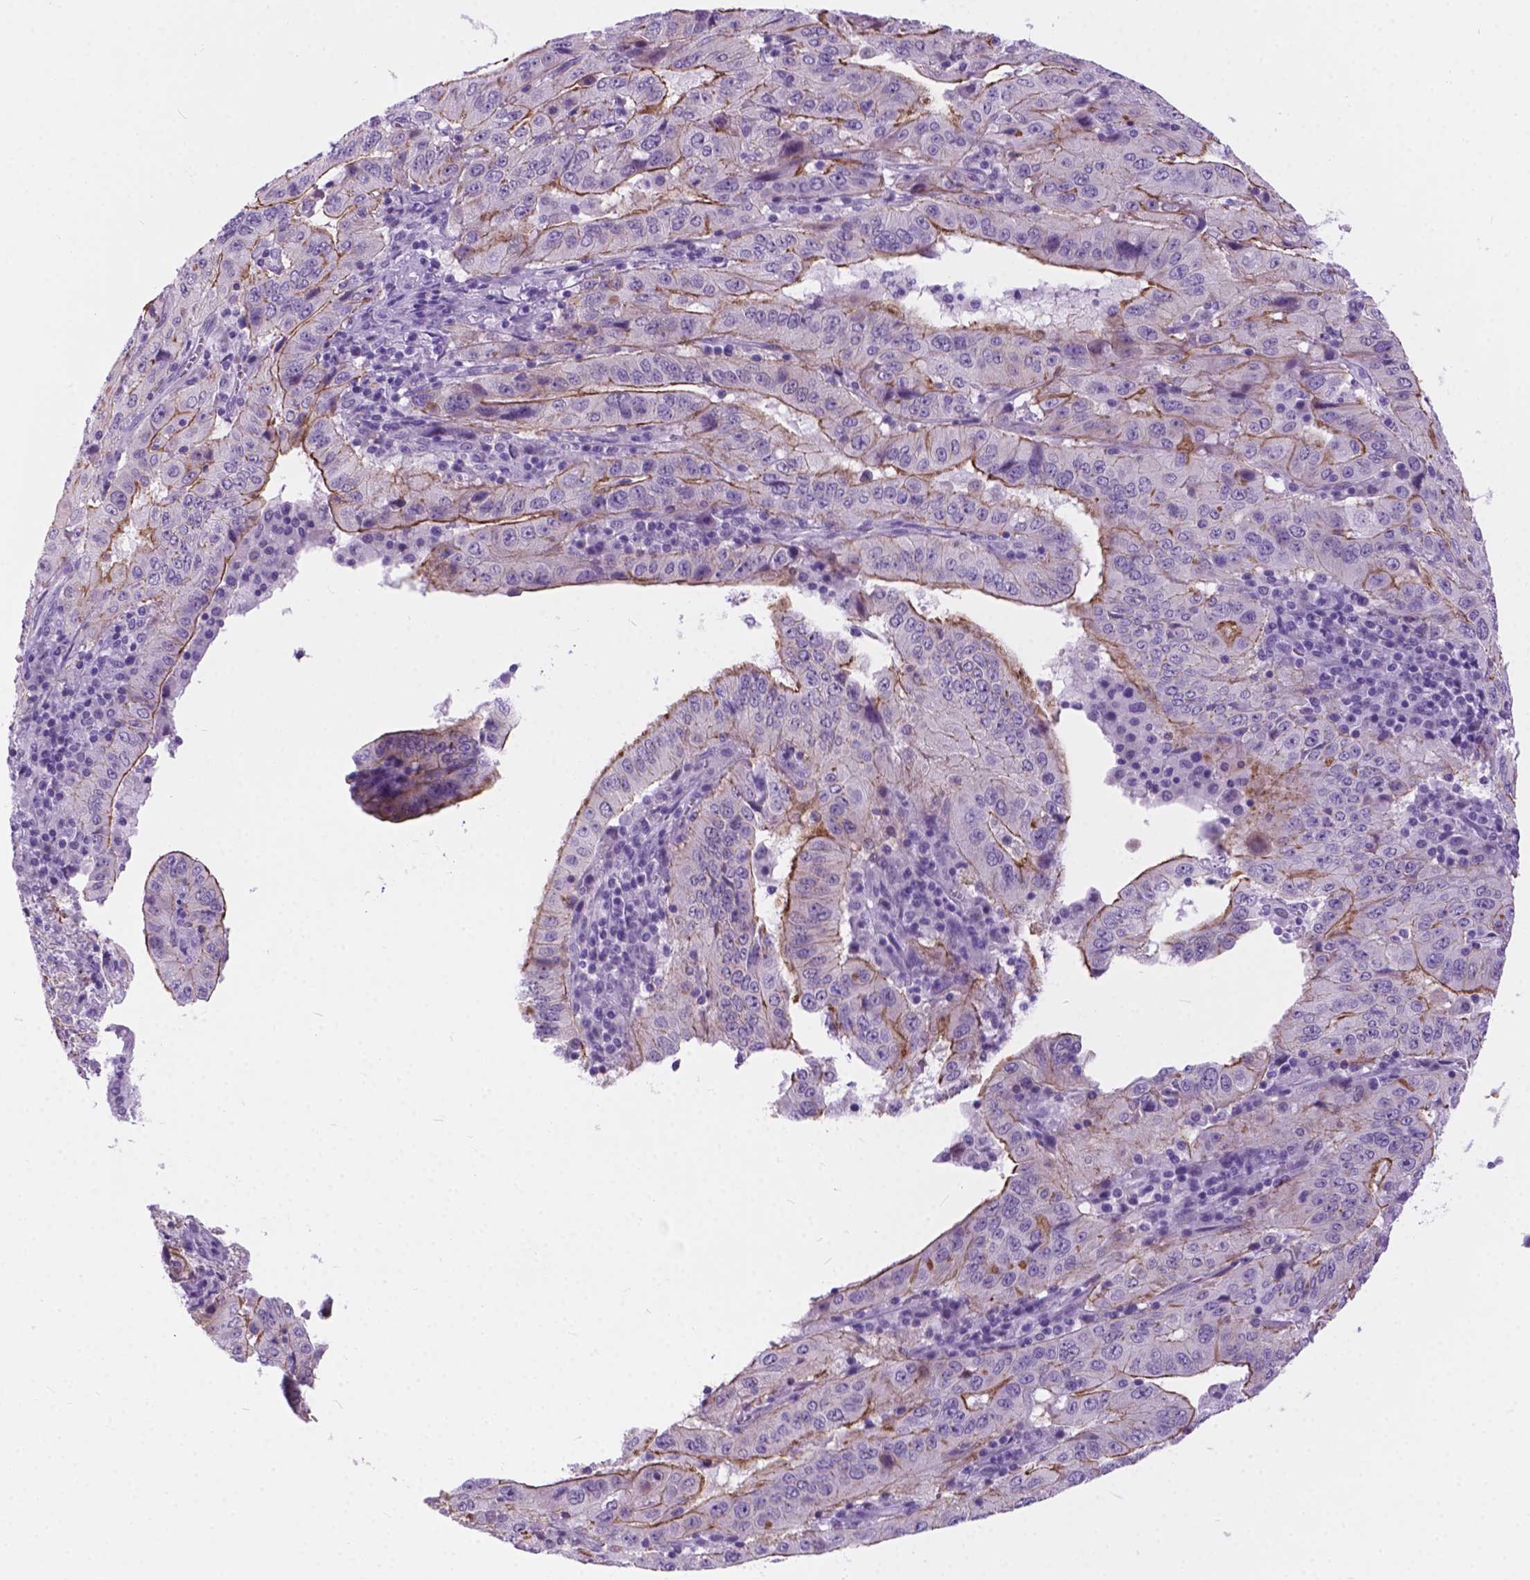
{"staining": {"intensity": "moderate", "quantity": "<25%", "location": "cytoplasmic/membranous"}, "tissue": "pancreatic cancer", "cell_type": "Tumor cells", "image_type": "cancer", "snomed": [{"axis": "morphology", "description": "Adenocarcinoma, NOS"}, {"axis": "topography", "description": "Pancreas"}], "caption": "Brown immunohistochemical staining in pancreatic cancer displays moderate cytoplasmic/membranous expression in about <25% of tumor cells.", "gene": "ARMS2", "patient": {"sex": "male", "age": 63}}